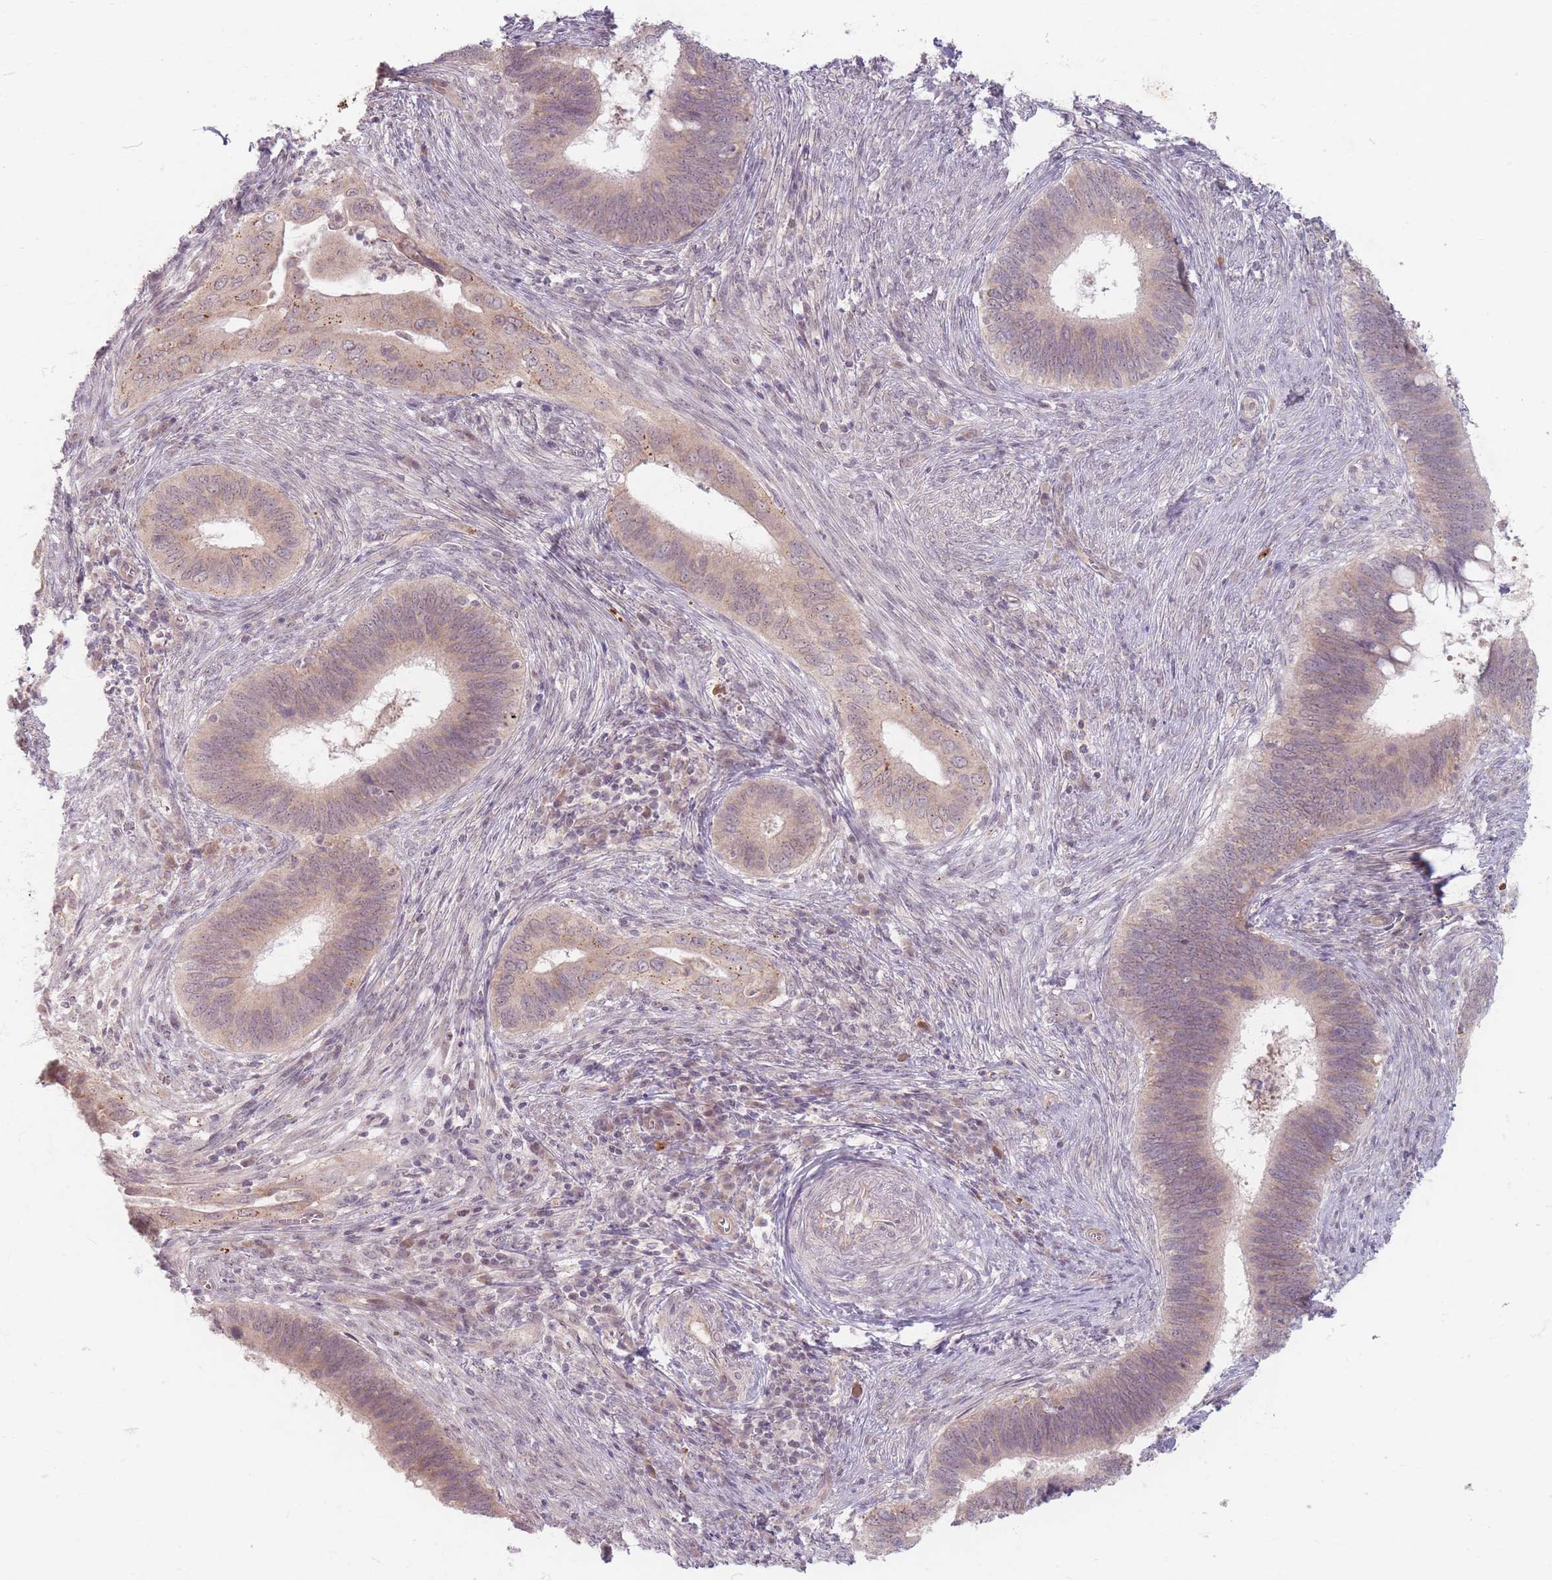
{"staining": {"intensity": "weak", "quantity": "25%-75%", "location": "cytoplasmic/membranous"}, "tissue": "cervical cancer", "cell_type": "Tumor cells", "image_type": "cancer", "snomed": [{"axis": "morphology", "description": "Adenocarcinoma, NOS"}, {"axis": "topography", "description": "Cervix"}], "caption": "A high-resolution micrograph shows immunohistochemistry staining of cervical cancer (adenocarcinoma), which shows weak cytoplasmic/membranous expression in about 25%-75% of tumor cells. (brown staining indicates protein expression, while blue staining denotes nuclei).", "gene": "GABRA6", "patient": {"sex": "female", "age": 42}}